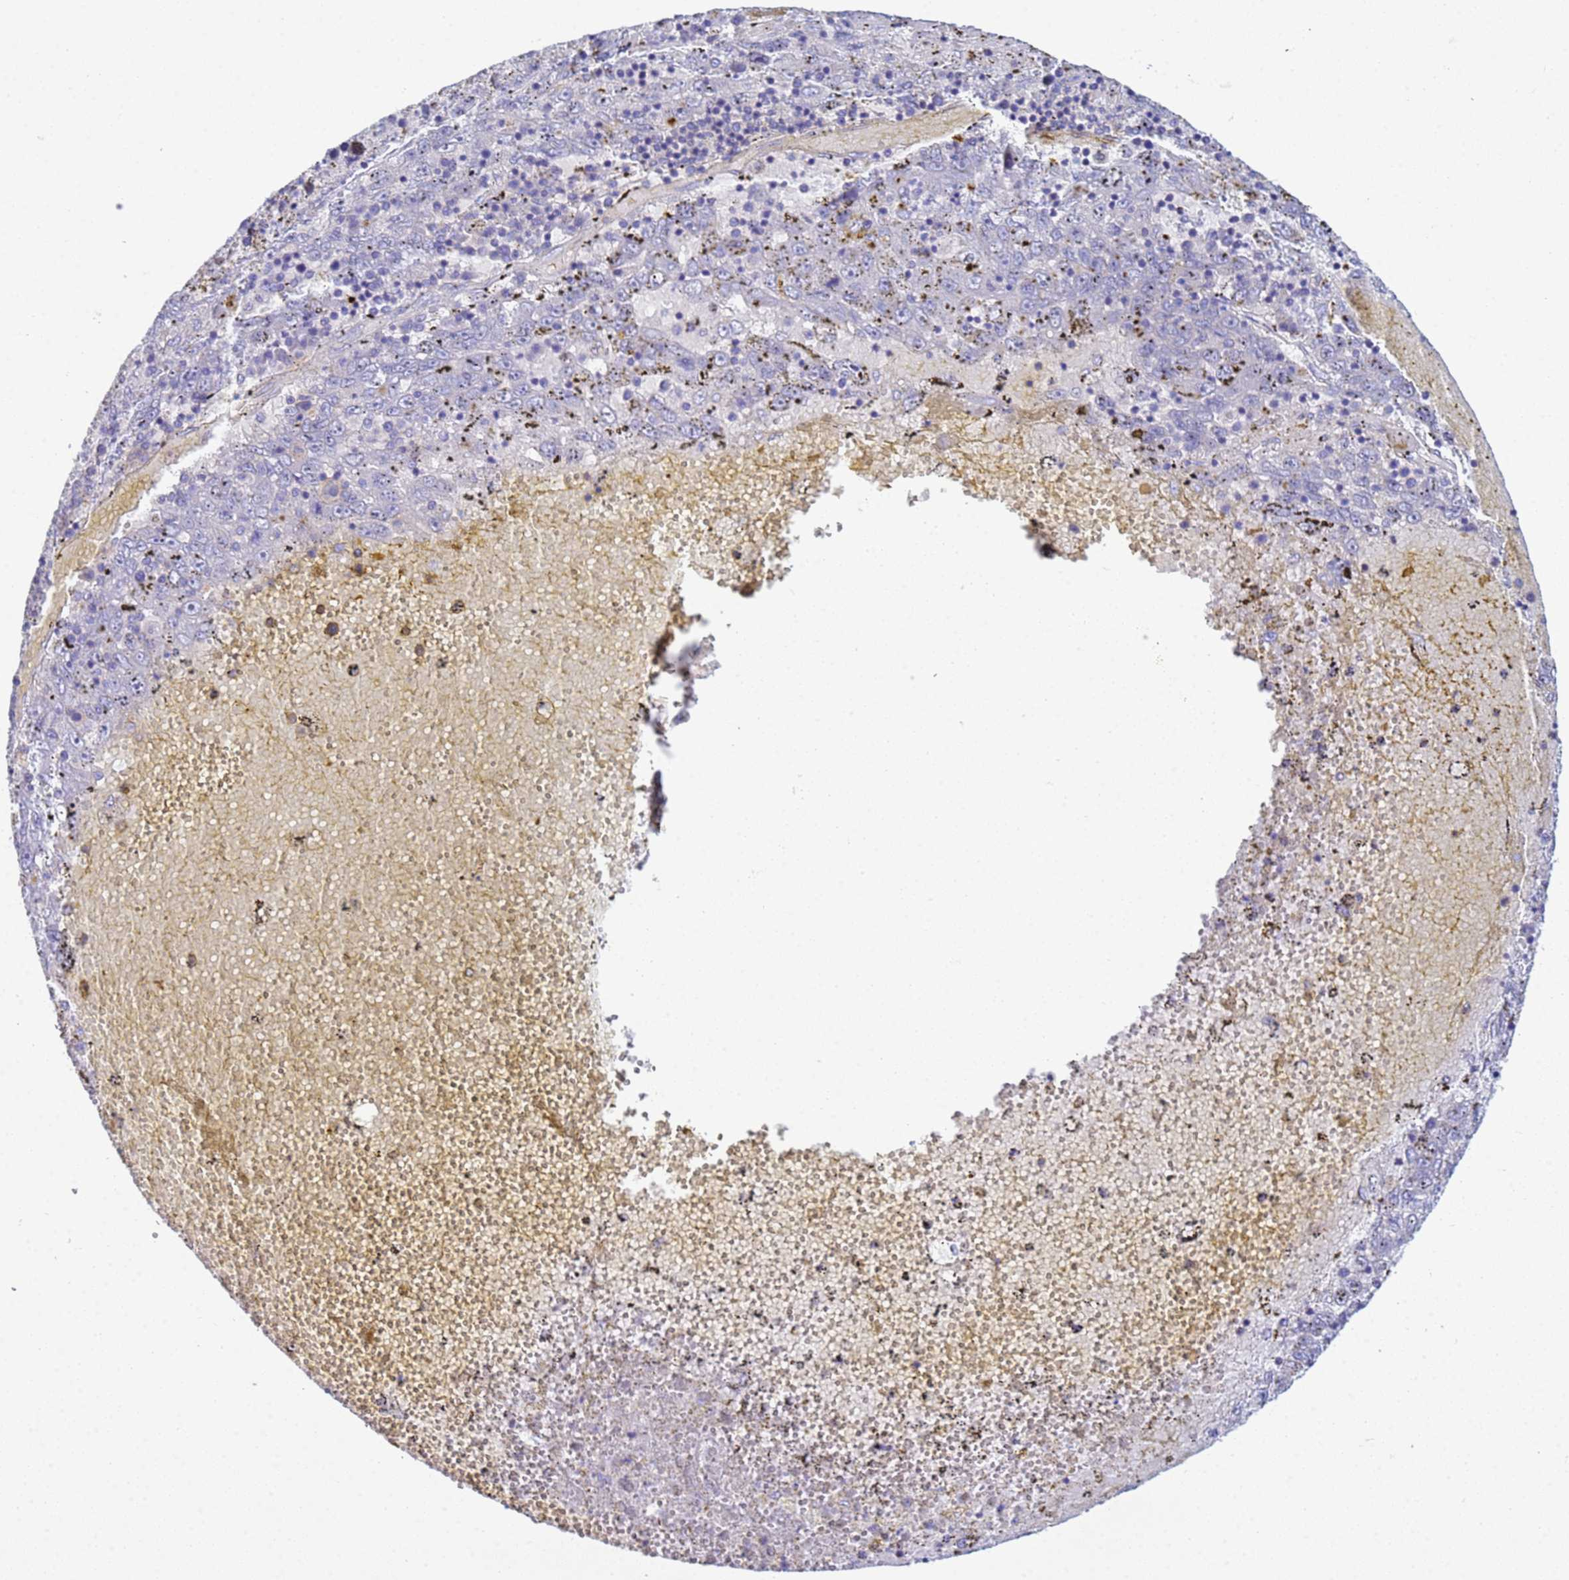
{"staining": {"intensity": "negative", "quantity": "none", "location": "none"}, "tissue": "liver cancer", "cell_type": "Tumor cells", "image_type": "cancer", "snomed": [{"axis": "morphology", "description": "Carcinoma, Hepatocellular, NOS"}, {"axis": "topography", "description": "Liver"}], "caption": "IHC micrograph of human liver cancer stained for a protein (brown), which demonstrates no staining in tumor cells.", "gene": "KLHL13", "patient": {"sex": "male", "age": 49}}